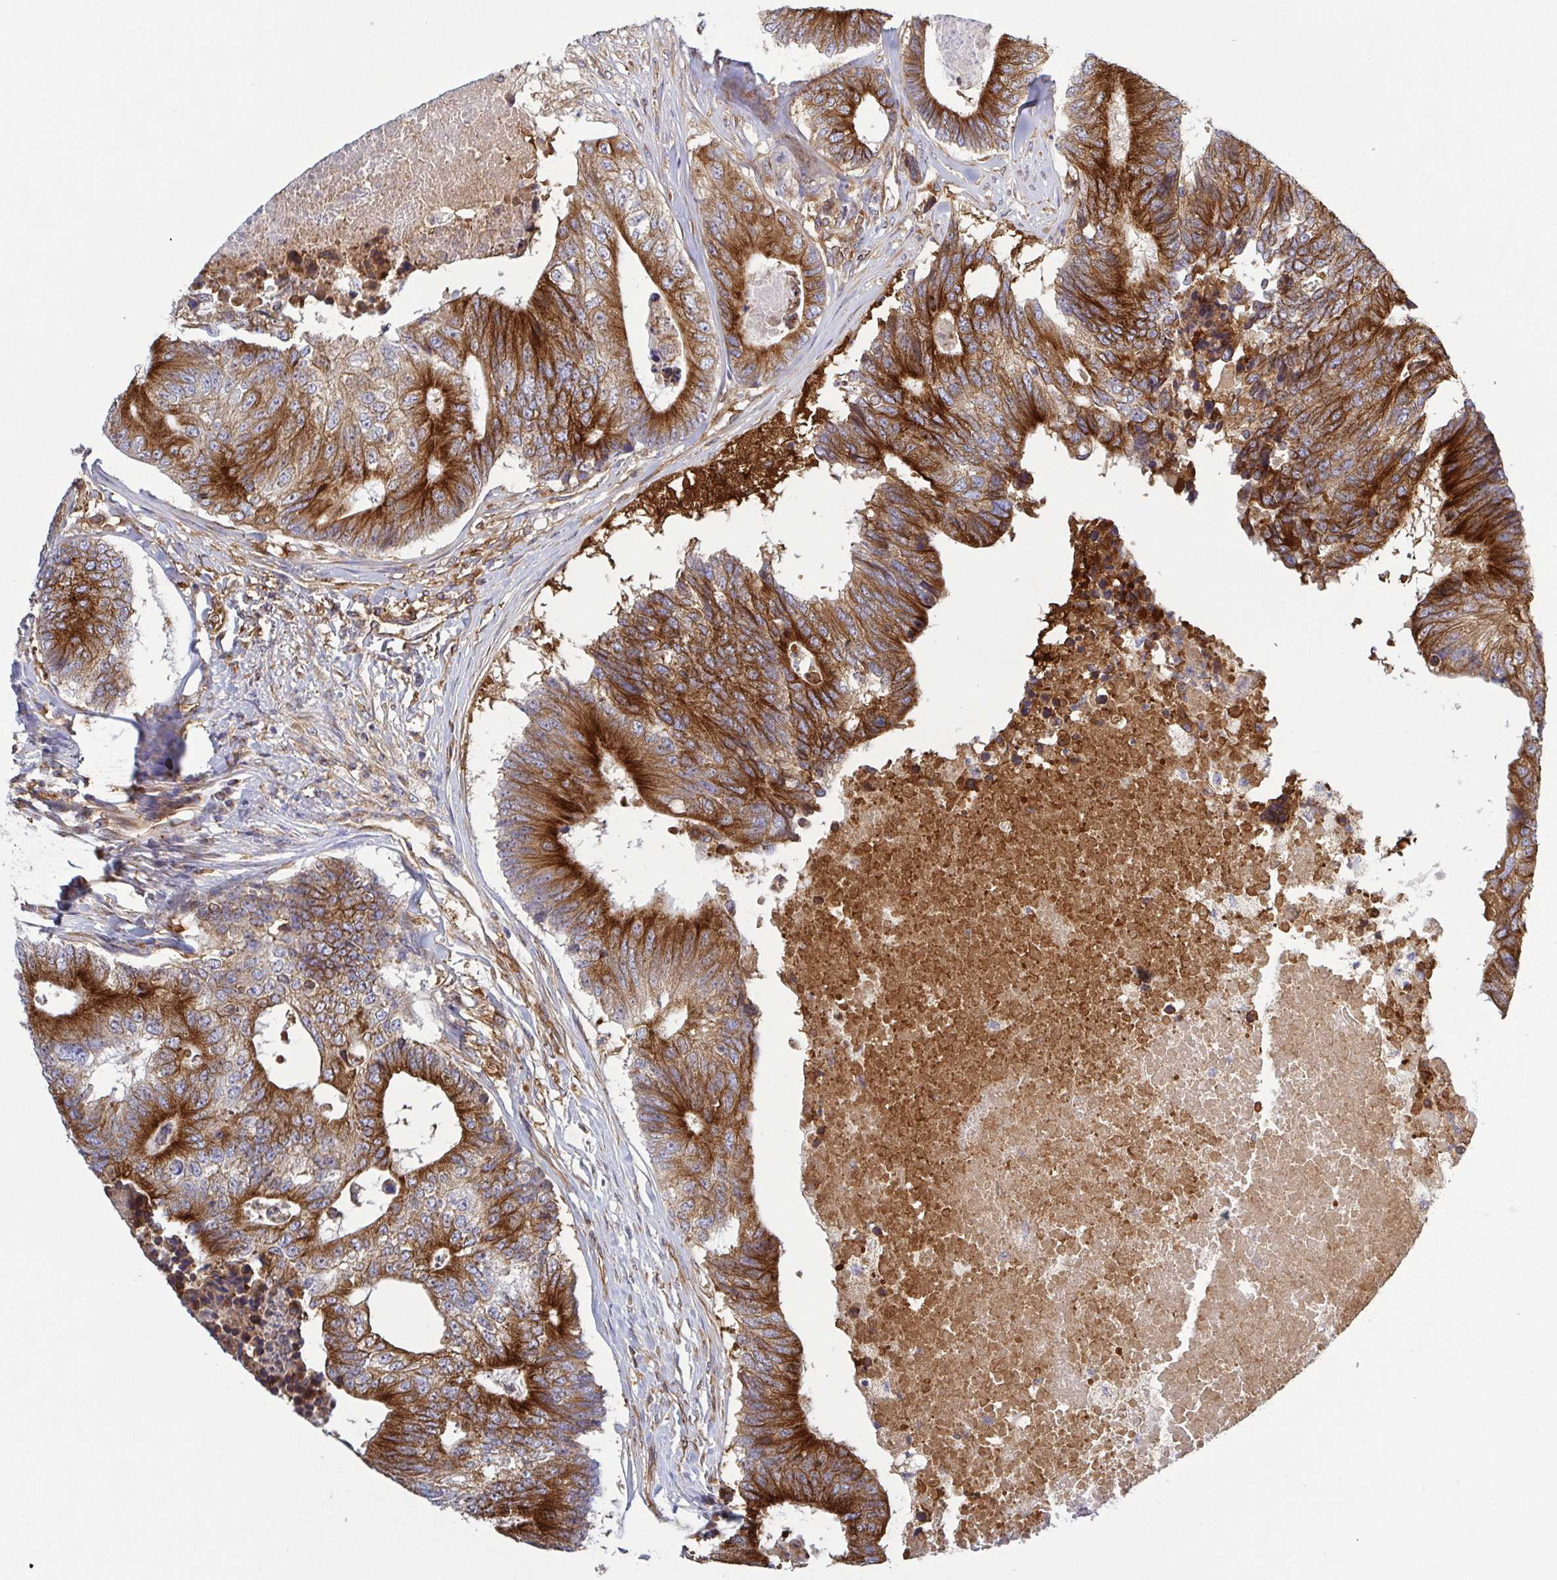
{"staining": {"intensity": "strong", "quantity": ">75%", "location": "cytoplasmic/membranous"}, "tissue": "colorectal cancer", "cell_type": "Tumor cells", "image_type": "cancer", "snomed": [{"axis": "morphology", "description": "Adenocarcinoma, NOS"}, {"axis": "topography", "description": "Colon"}], "caption": "Immunohistochemical staining of colorectal cancer demonstrates high levels of strong cytoplasmic/membranous protein staining in about >75% of tumor cells. (IHC, brightfield microscopy, high magnification).", "gene": "KIF5B", "patient": {"sex": "female", "age": 67}}